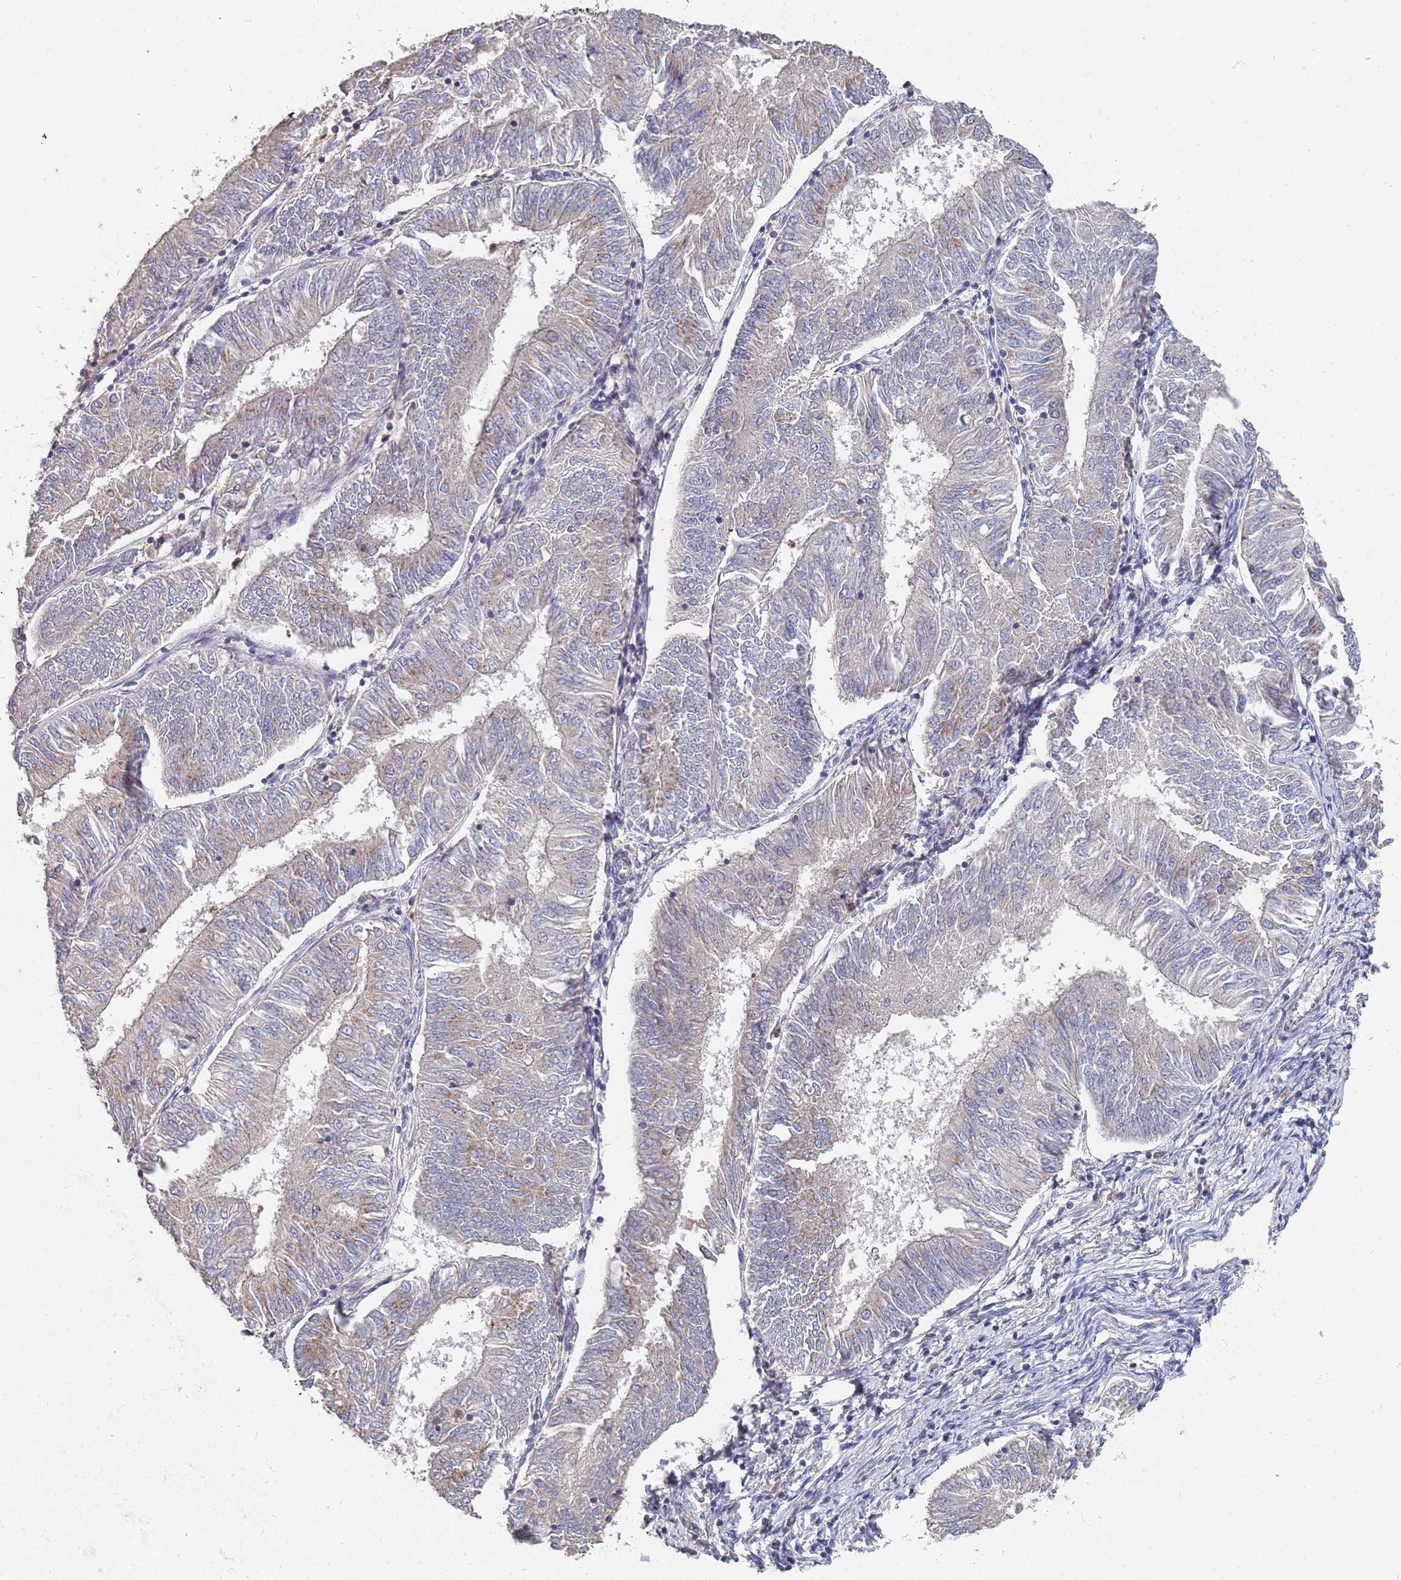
{"staining": {"intensity": "weak", "quantity": "<25%", "location": "cytoplasmic/membranous"}, "tissue": "endometrial cancer", "cell_type": "Tumor cells", "image_type": "cancer", "snomed": [{"axis": "morphology", "description": "Adenocarcinoma, NOS"}, {"axis": "topography", "description": "Endometrium"}], "caption": "Human endometrial adenocarcinoma stained for a protein using IHC shows no positivity in tumor cells.", "gene": "TCEANC2", "patient": {"sex": "female", "age": 58}}